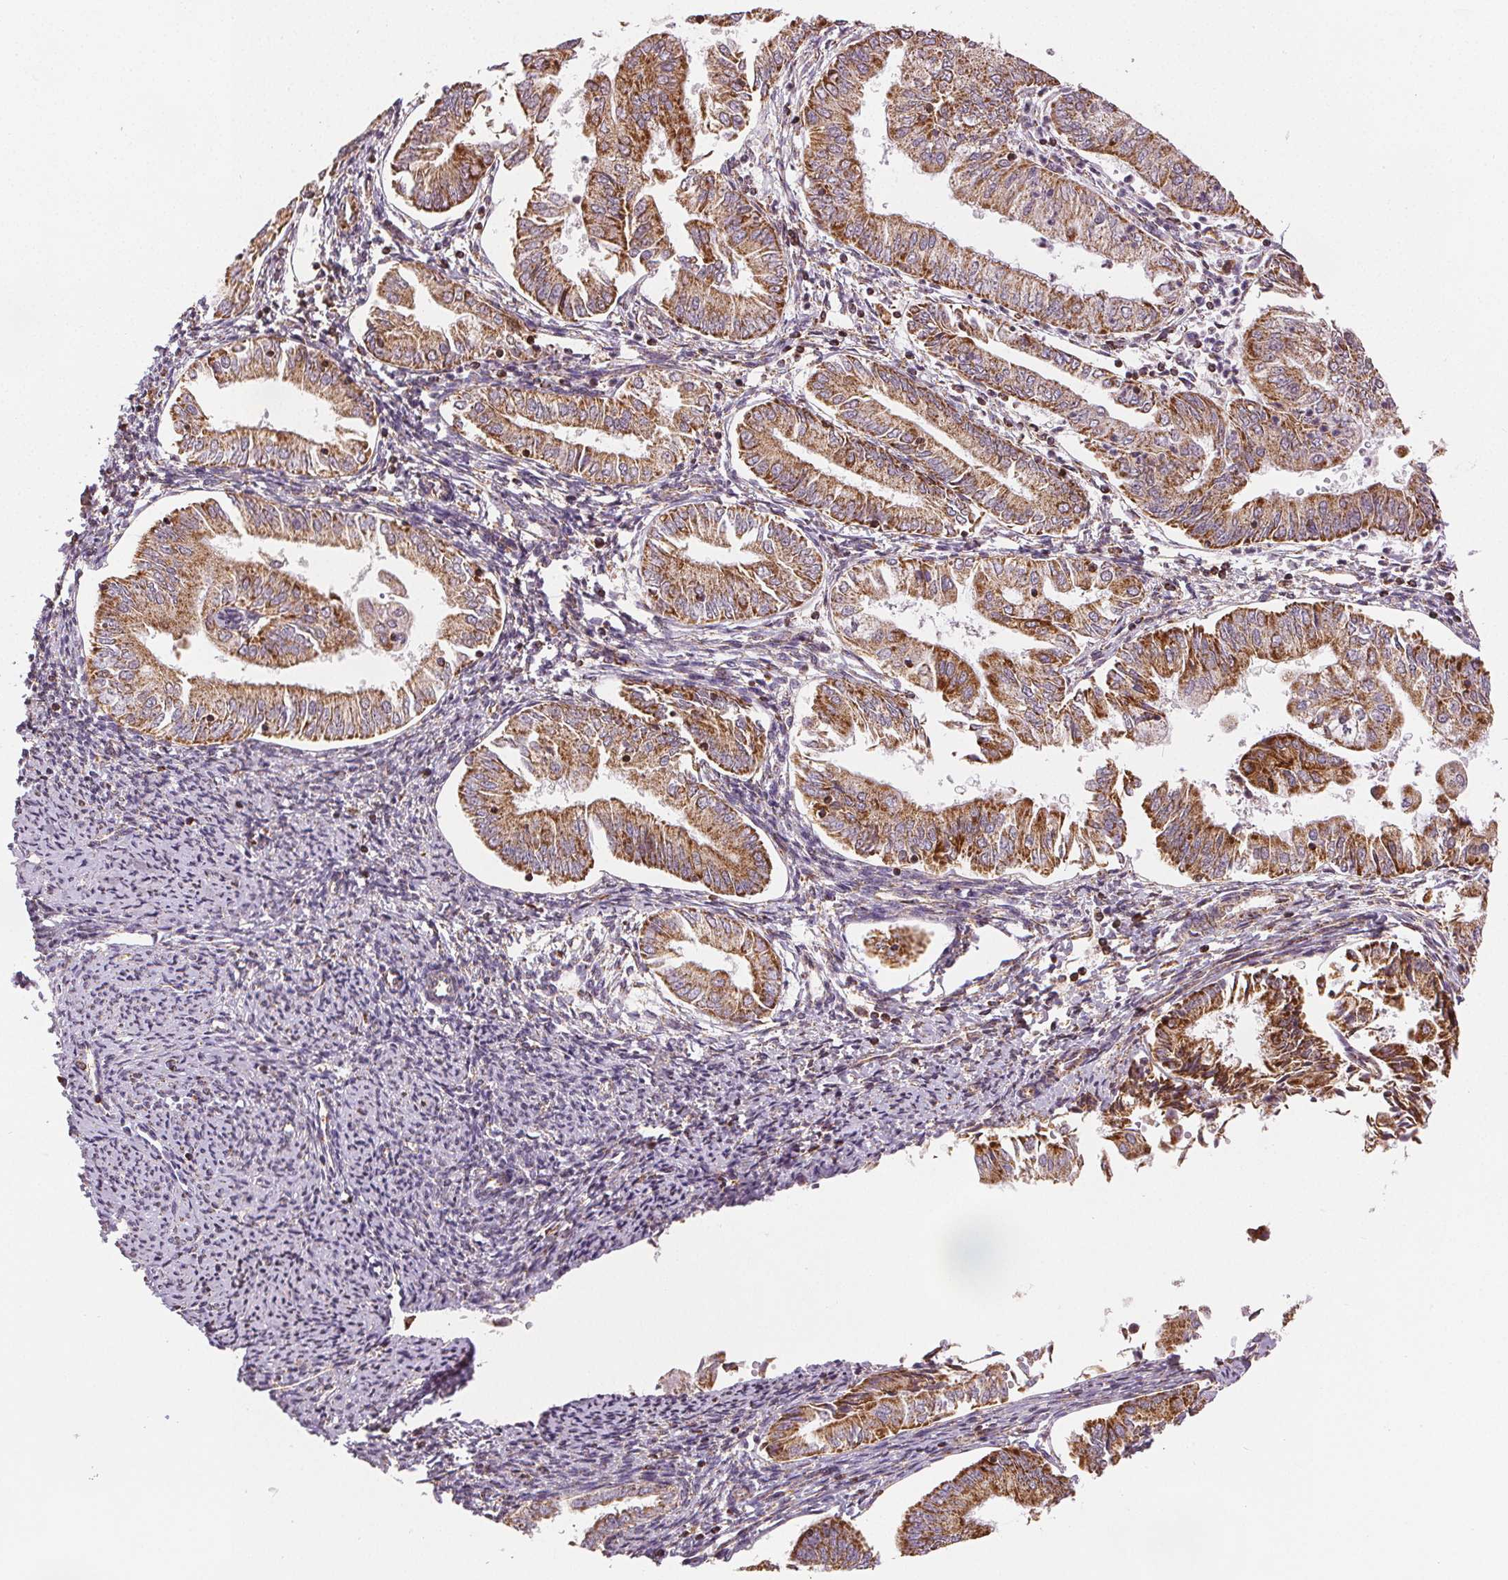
{"staining": {"intensity": "strong", "quantity": ">75%", "location": "cytoplasmic/membranous"}, "tissue": "endometrial cancer", "cell_type": "Tumor cells", "image_type": "cancer", "snomed": [{"axis": "morphology", "description": "Adenocarcinoma, NOS"}, {"axis": "topography", "description": "Endometrium"}], "caption": "This histopathology image demonstrates IHC staining of human endometrial cancer (adenocarcinoma), with high strong cytoplasmic/membranous staining in approximately >75% of tumor cells.", "gene": "SDHB", "patient": {"sex": "female", "age": 55}}